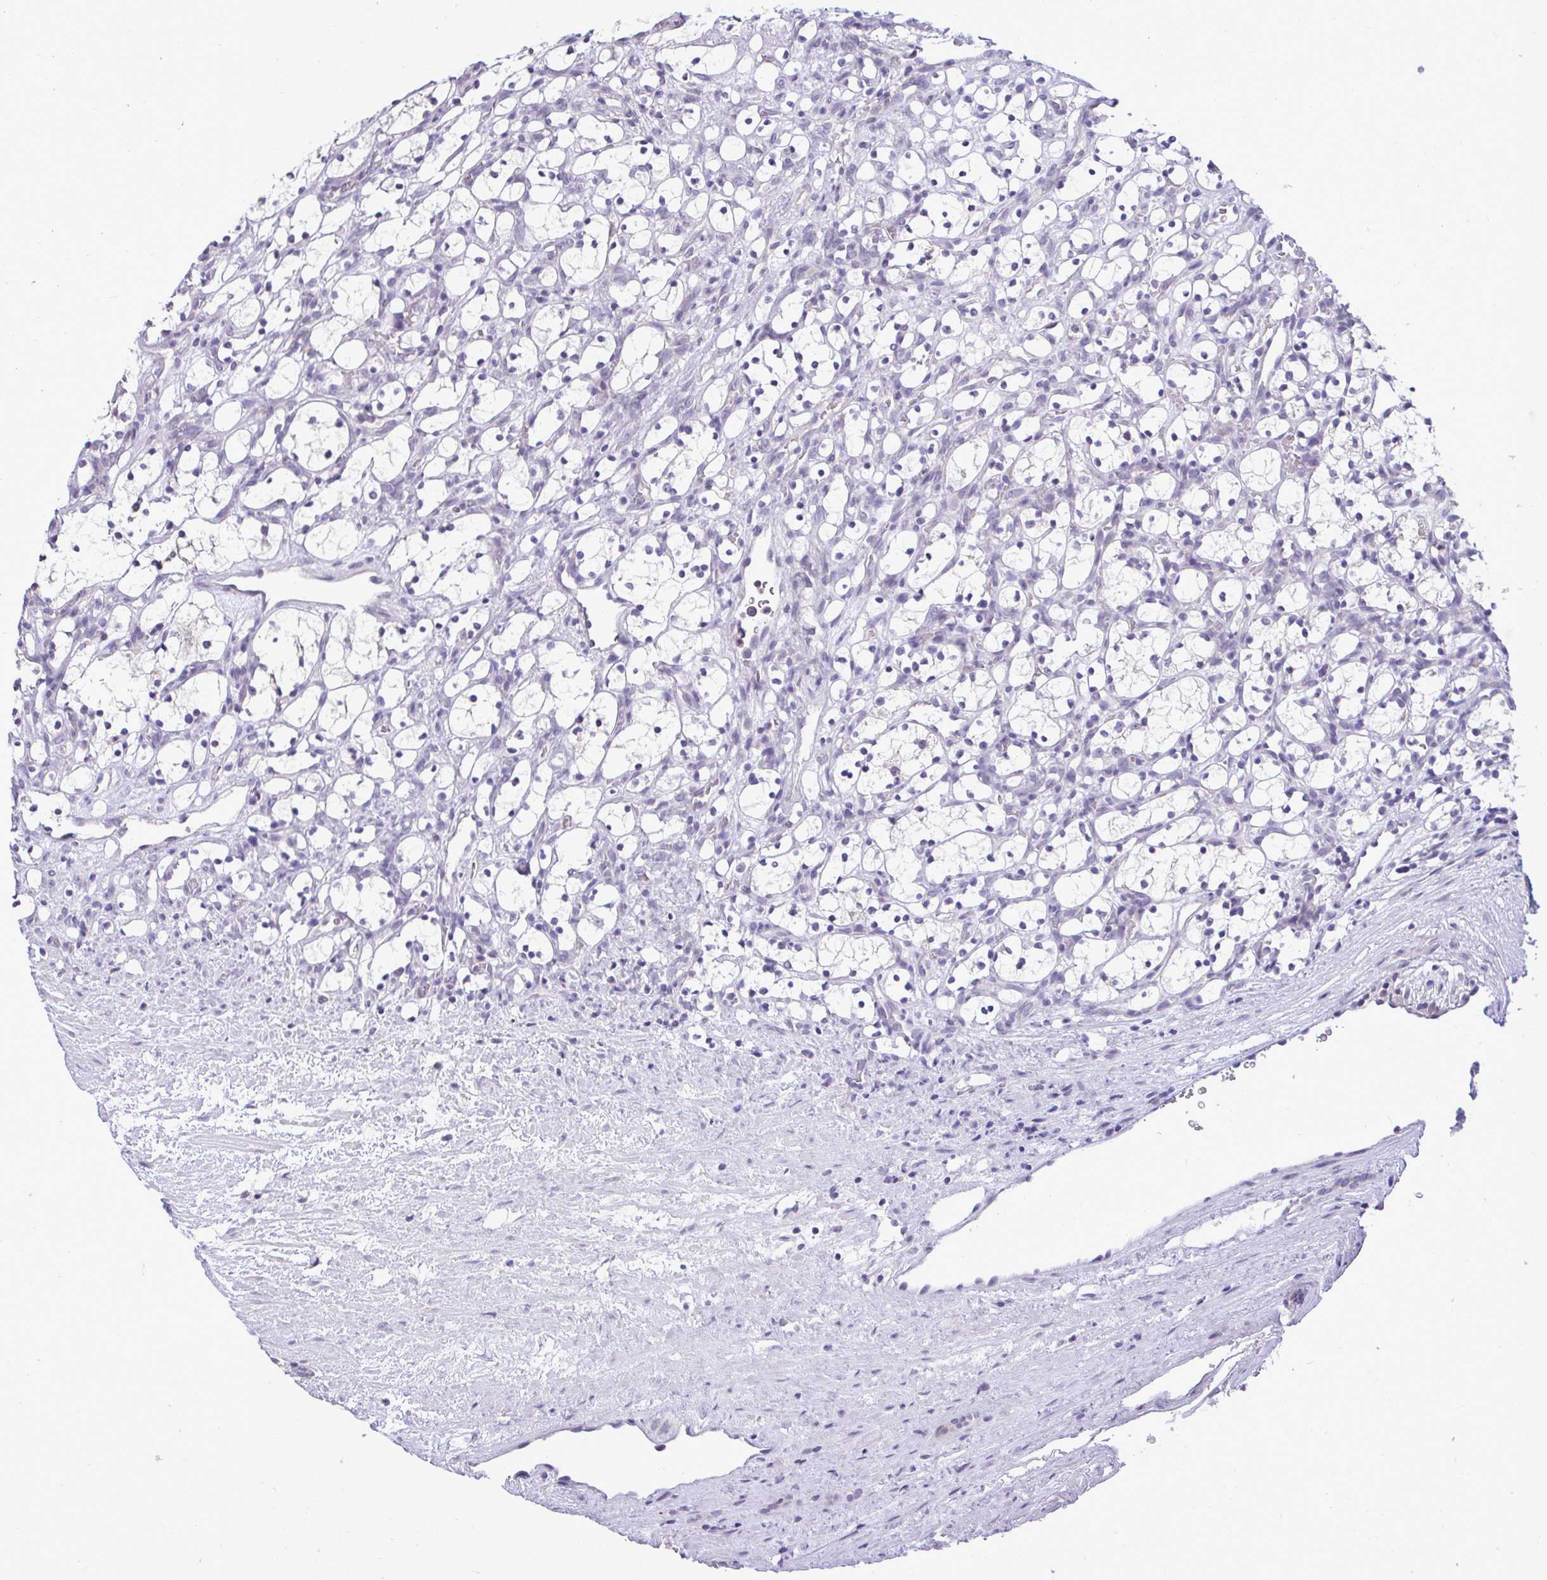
{"staining": {"intensity": "negative", "quantity": "none", "location": "none"}, "tissue": "renal cancer", "cell_type": "Tumor cells", "image_type": "cancer", "snomed": [{"axis": "morphology", "description": "Adenocarcinoma, NOS"}, {"axis": "topography", "description": "Kidney"}], "caption": "Tumor cells are negative for protein expression in human renal cancer.", "gene": "PIGK", "patient": {"sex": "female", "age": 69}}